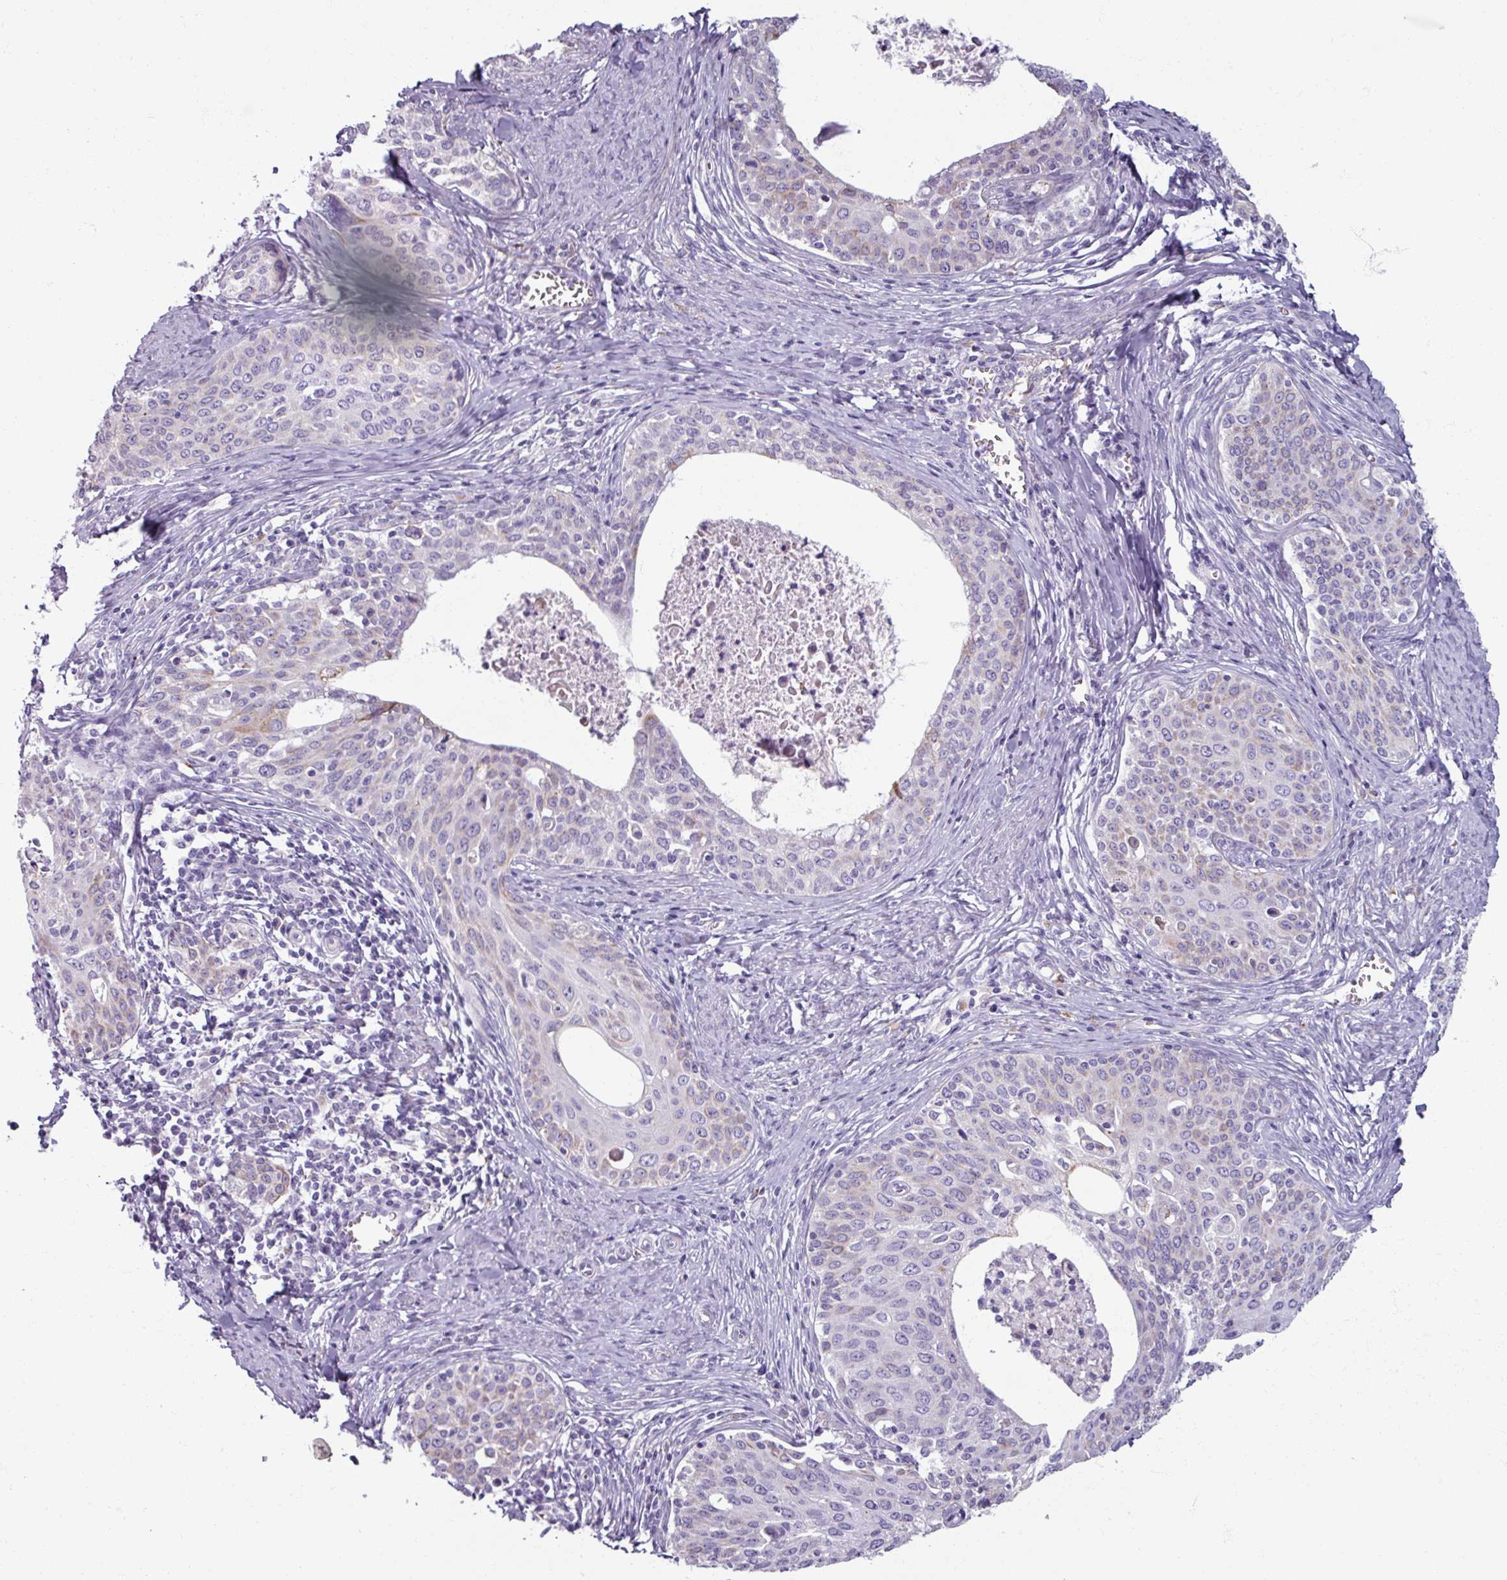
{"staining": {"intensity": "negative", "quantity": "none", "location": "none"}, "tissue": "cervical cancer", "cell_type": "Tumor cells", "image_type": "cancer", "snomed": [{"axis": "morphology", "description": "Squamous cell carcinoma, NOS"}, {"axis": "morphology", "description": "Adenocarcinoma, NOS"}, {"axis": "topography", "description": "Cervix"}], "caption": "Cervical cancer was stained to show a protein in brown. There is no significant positivity in tumor cells. Nuclei are stained in blue.", "gene": "SPESP1", "patient": {"sex": "female", "age": 52}}